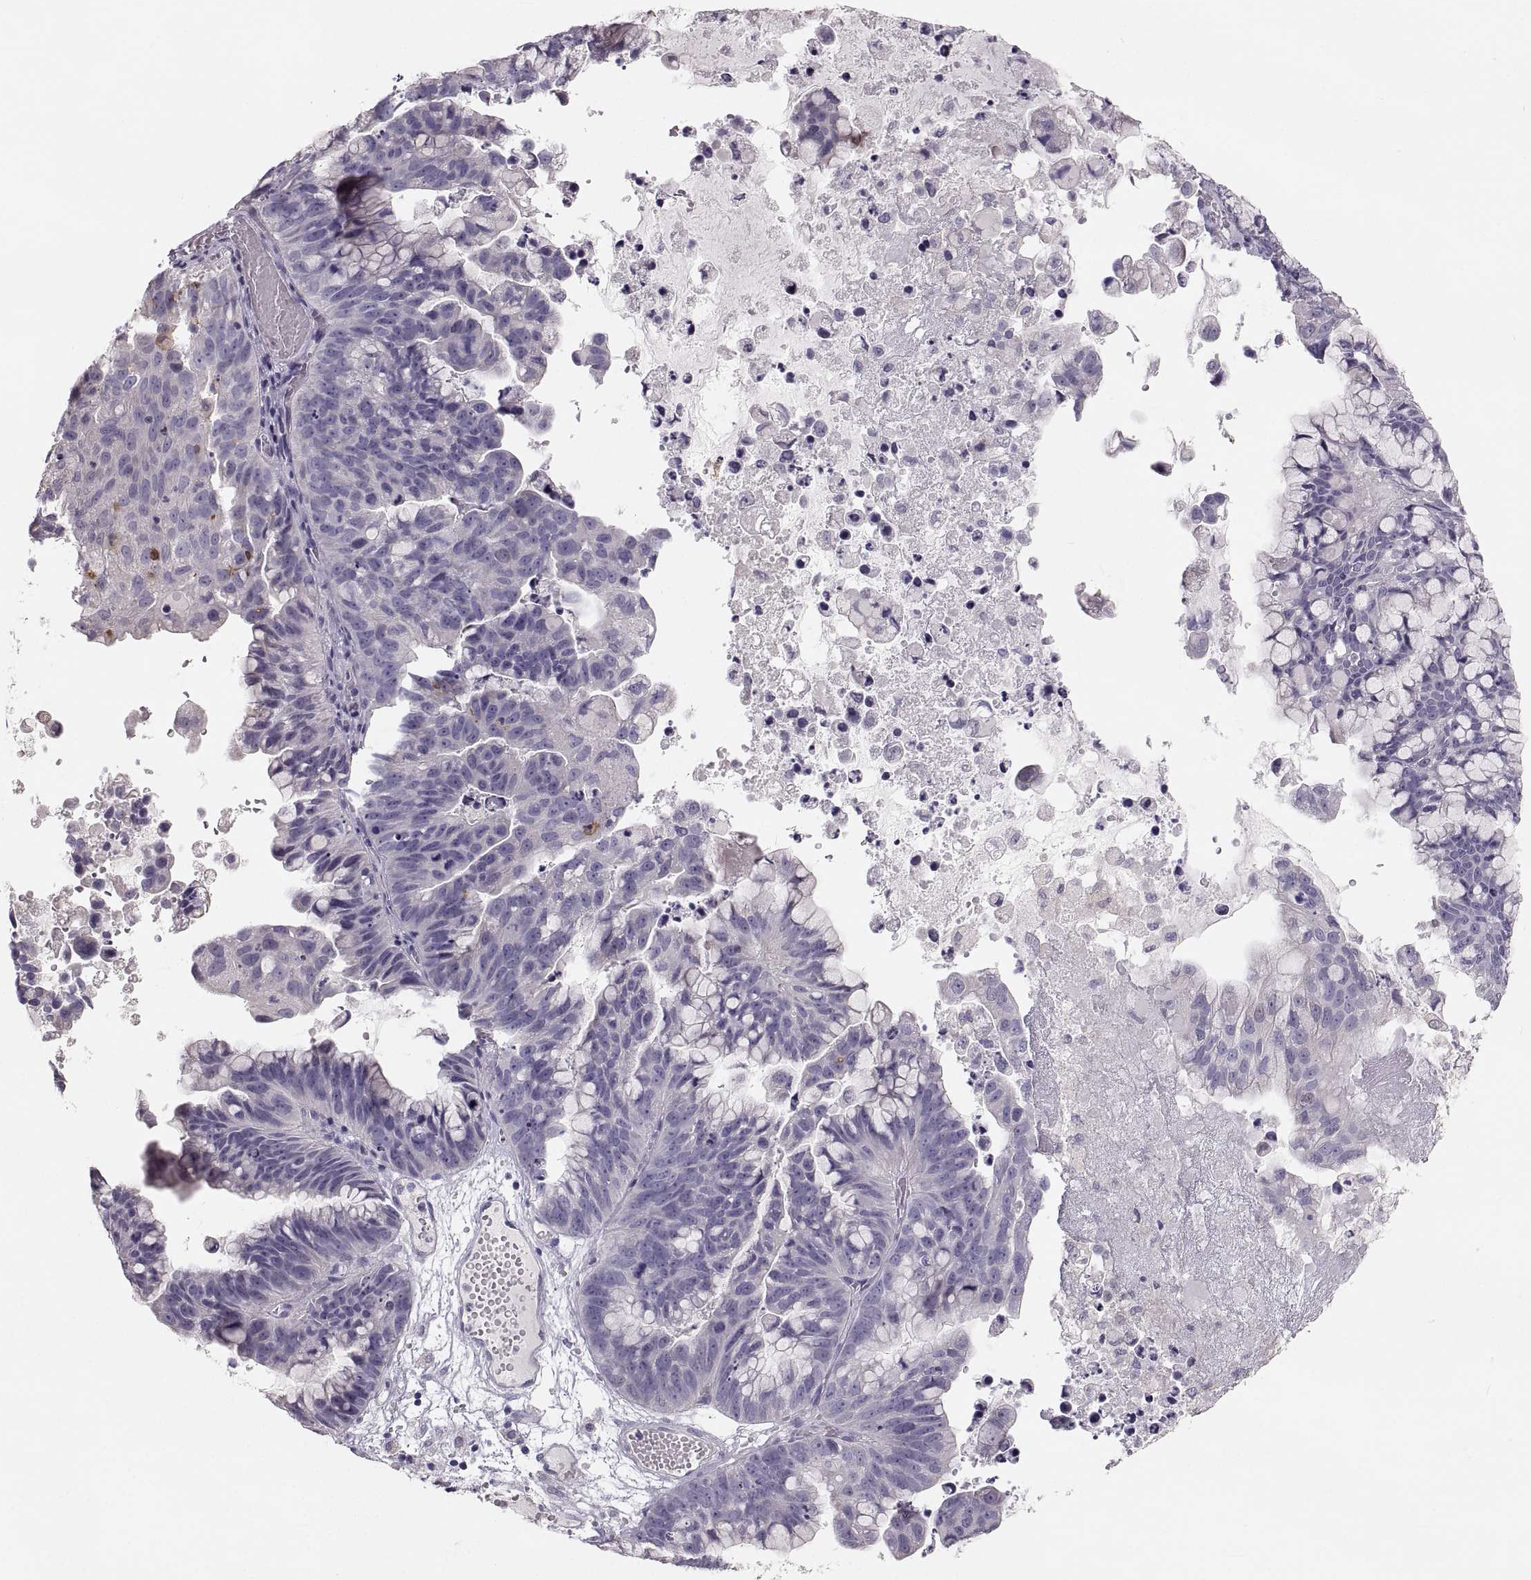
{"staining": {"intensity": "negative", "quantity": "none", "location": "none"}, "tissue": "ovarian cancer", "cell_type": "Tumor cells", "image_type": "cancer", "snomed": [{"axis": "morphology", "description": "Cystadenocarcinoma, mucinous, NOS"}, {"axis": "topography", "description": "Ovary"}], "caption": "Tumor cells show no significant expression in ovarian cancer (mucinous cystadenocarcinoma). (DAB immunohistochemistry (IHC) visualized using brightfield microscopy, high magnification).", "gene": "RUNDC3A", "patient": {"sex": "female", "age": 76}}